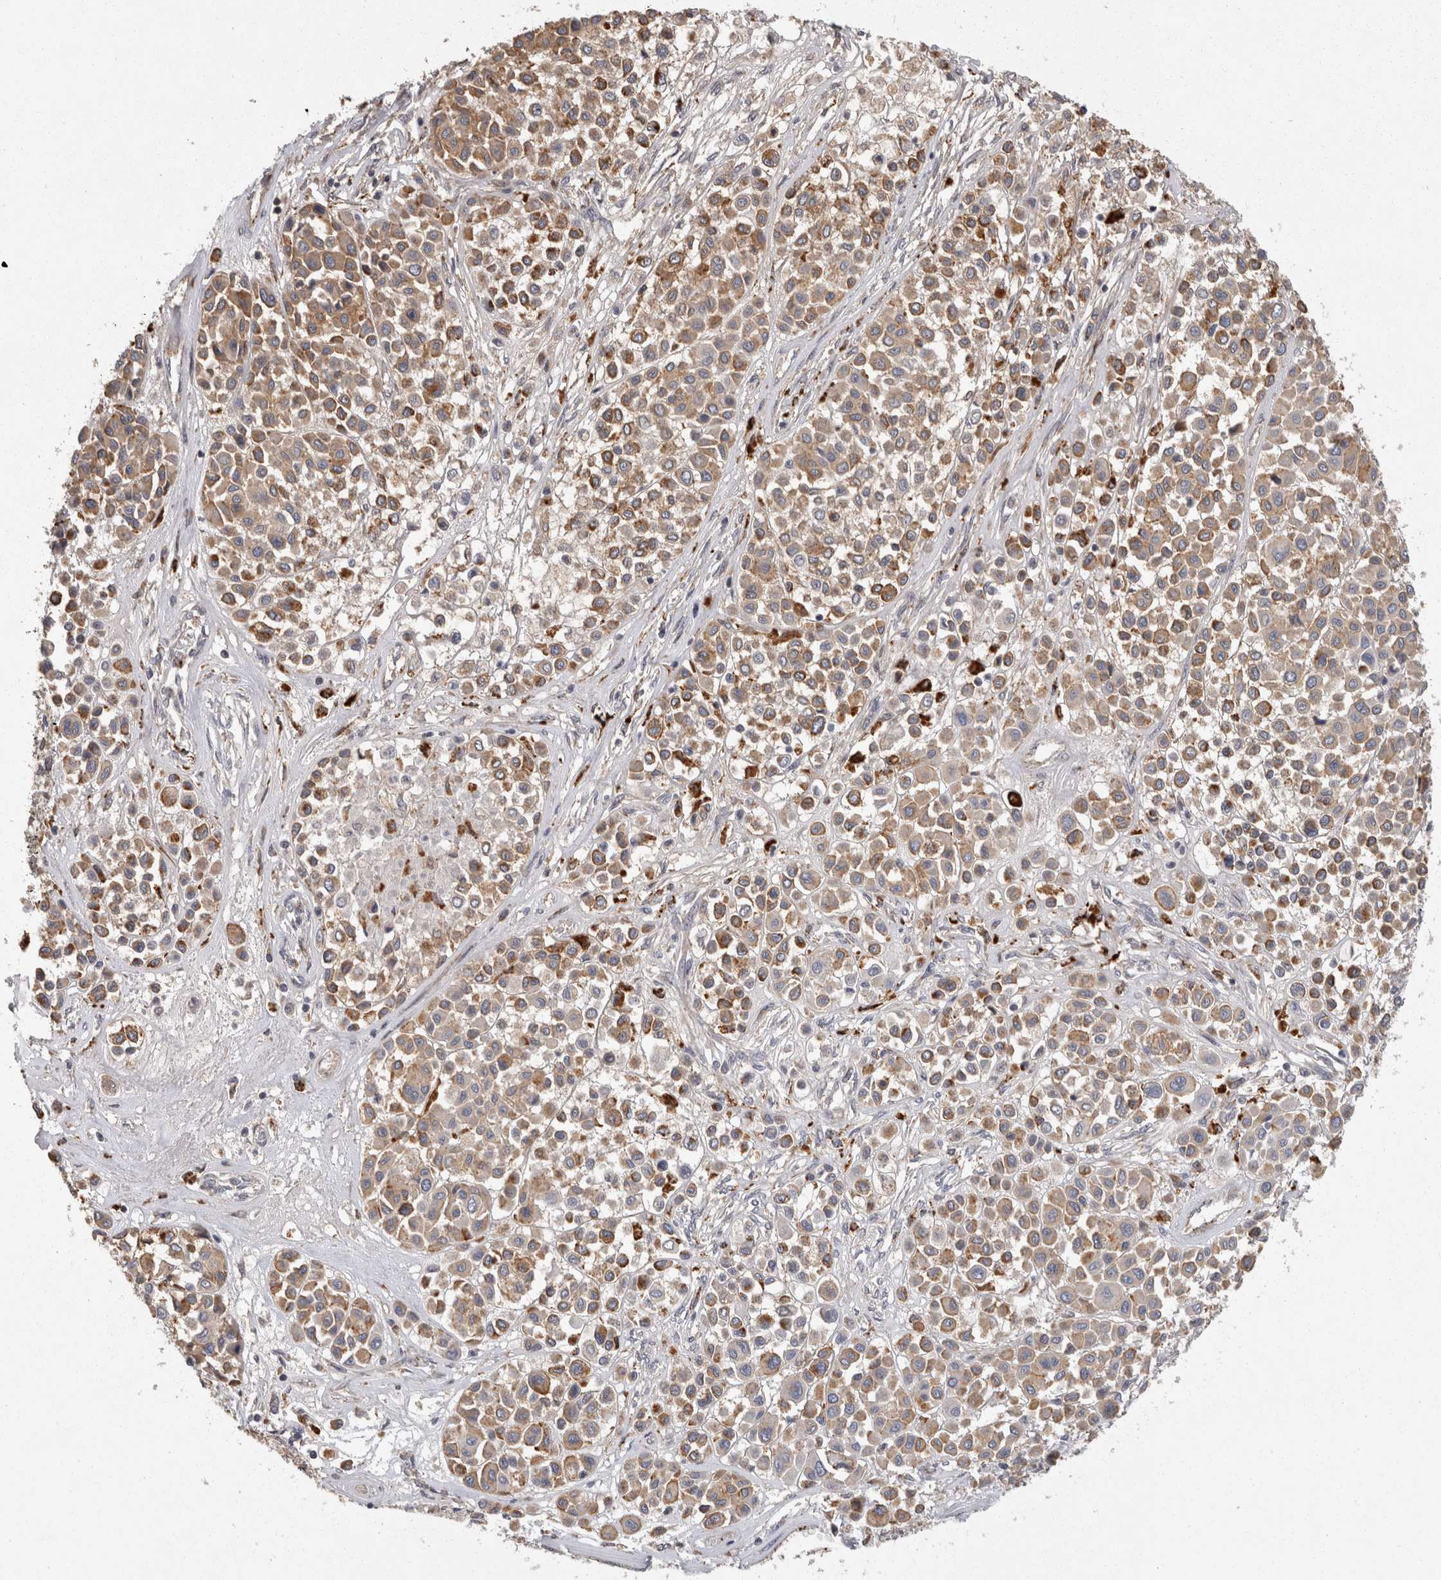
{"staining": {"intensity": "moderate", "quantity": "<25%", "location": "cytoplasmic/membranous"}, "tissue": "melanoma", "cell_type": "Tumor cells", "image_type": "cancer", "snomed": [{"axis": "morphology", "description": "Malignant melanoma, Metastatic site"}, {"axis": "topography", "description": "Soft tissue"}], "caption": "Immunohistochemical staining of melanoma exhibits moderate cytoplasmic/membranous protein expression in about <25% of tumor cells.", "gene": "ACAT2", "patient": {"sex": "male", "age": 41}}